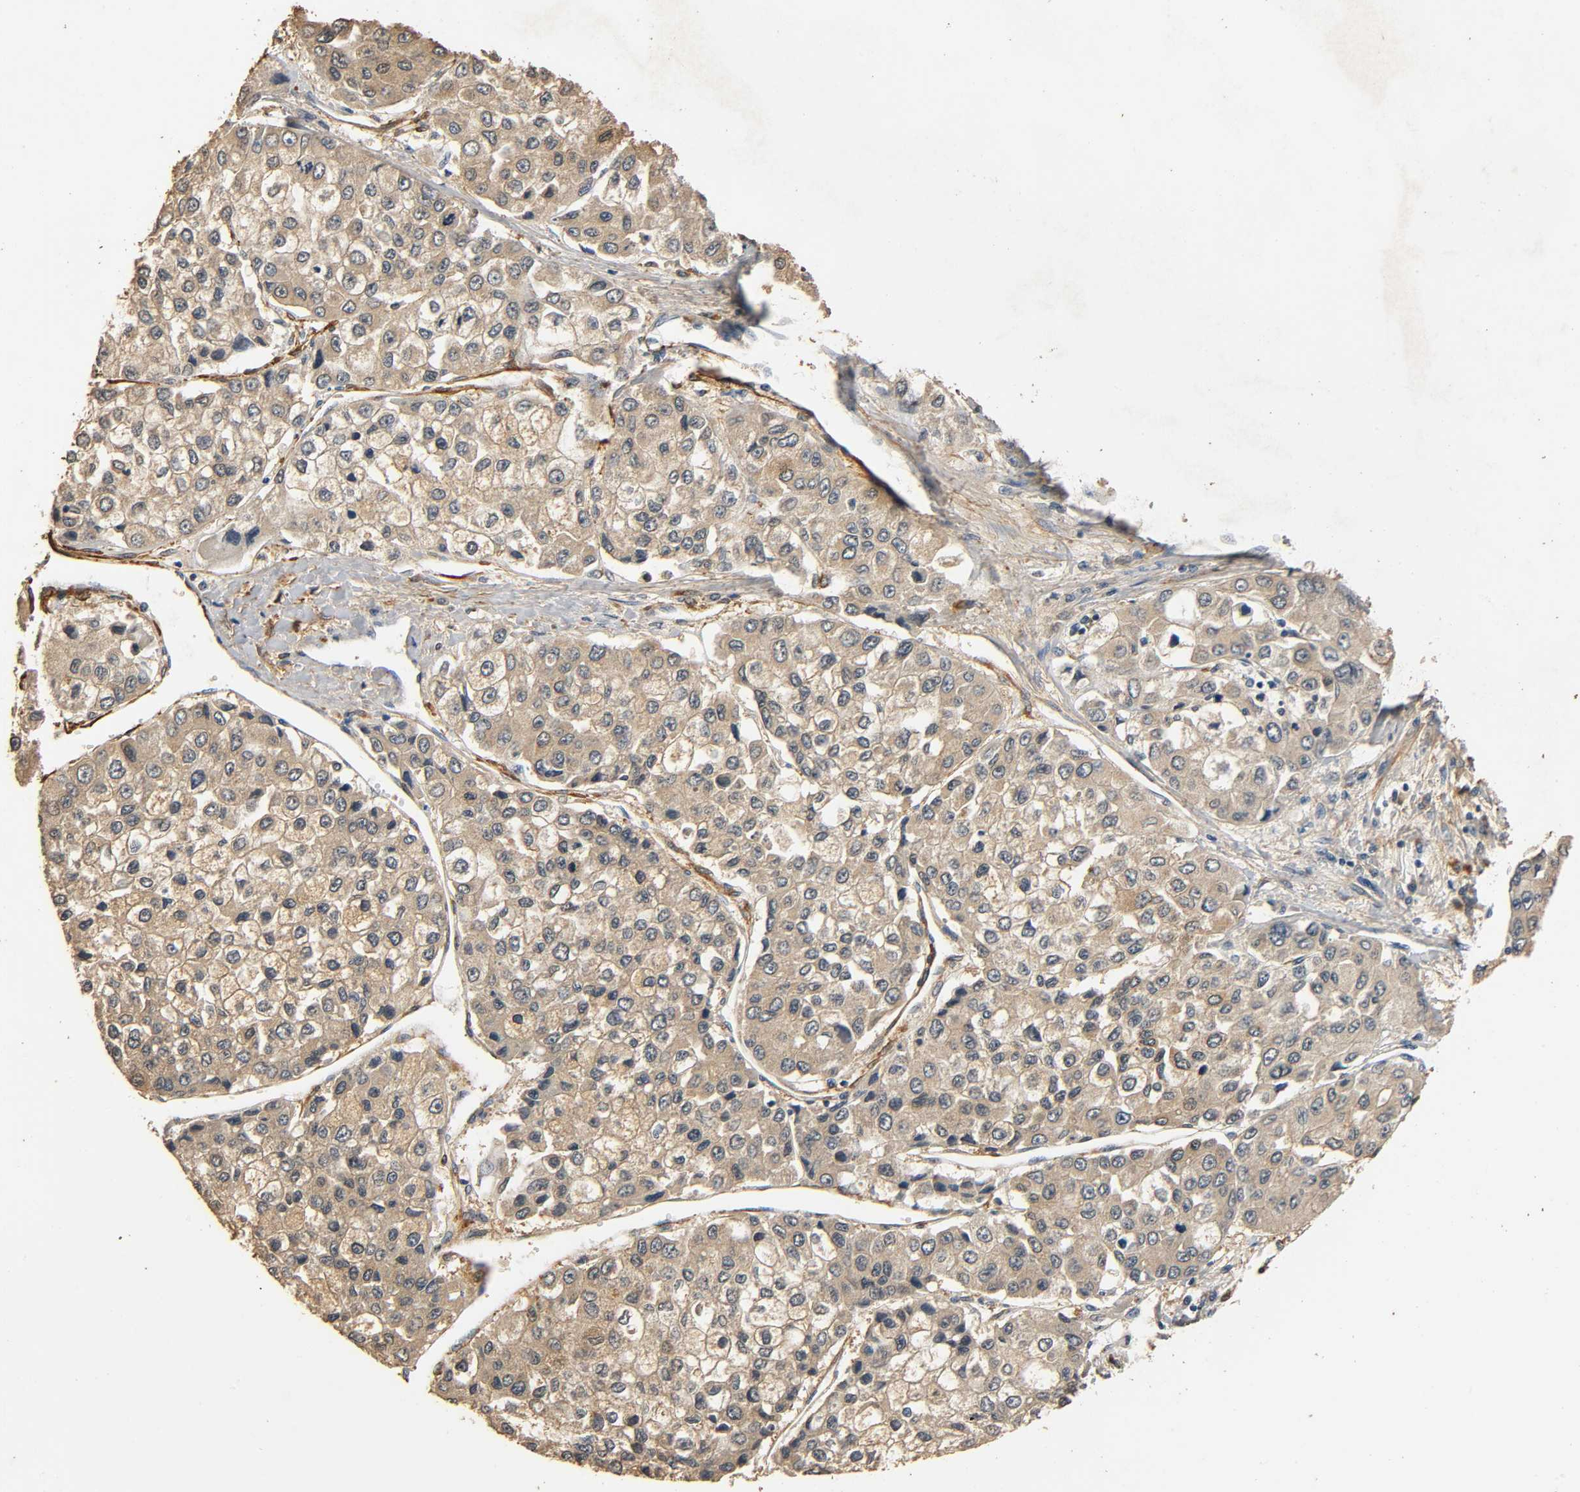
{"staining": {"intensity": "weak", "quantity": ">75%", "location": "cytoplasmic/membranous"}, "tissue": "liver cancer", "cell_type": "Tumor cells", "image_type": "cancer", "snomed": [{"axis": "morphology", "description": "Carcinoma, Hepatocellular, NOS"}, {"axis": "topography", "description": "Liver"}], "caption": "Liver cancer was stained to show a protein in brown. There is low levels of weak cytoplasmic/membranous positivity in about >75% of tumor cells.", "gene": "GSTA3", "patient": {"sex": "female", "age": 66}}